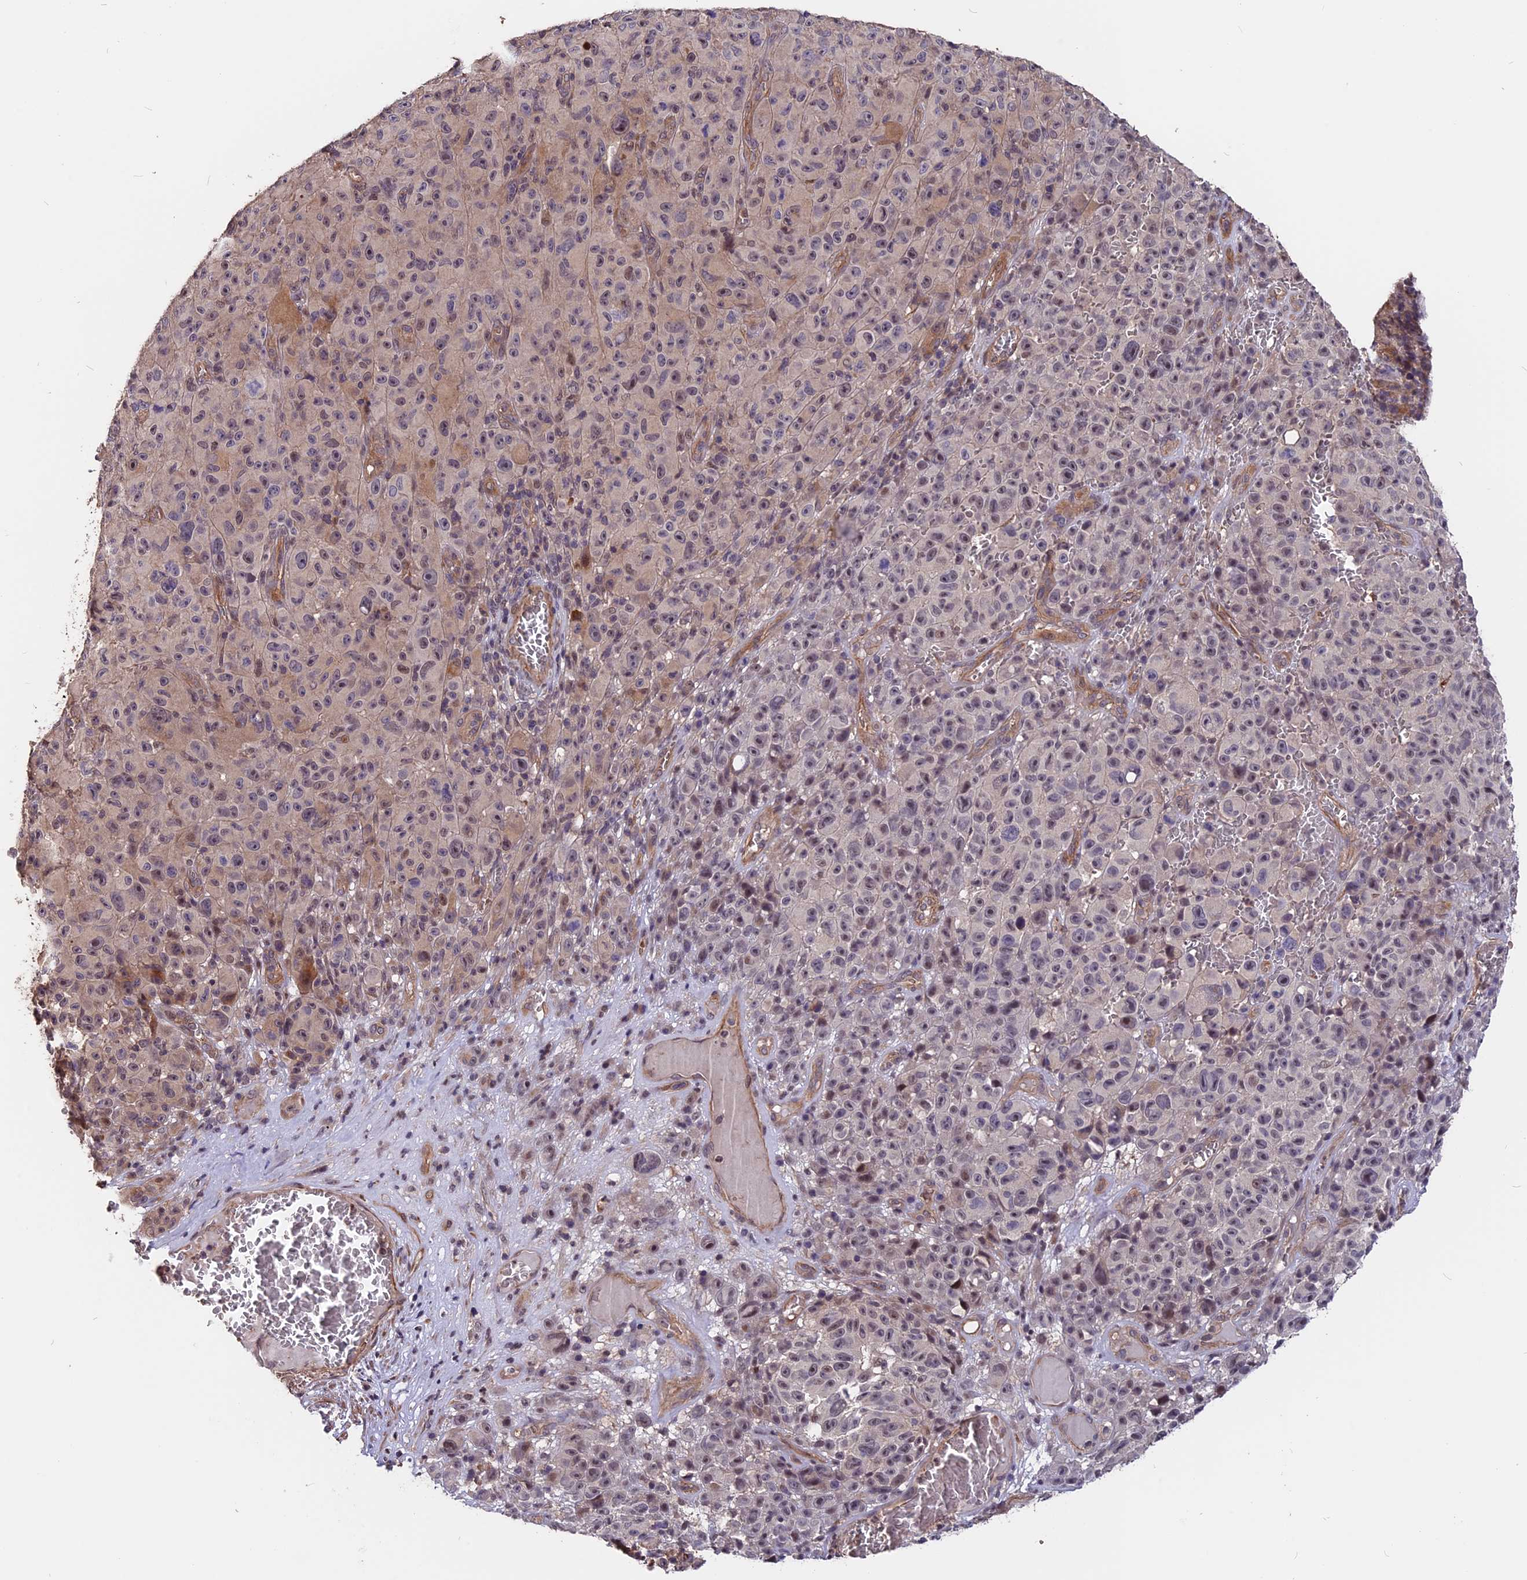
{"staining": {"intensity": "weak", "quantity": "<25%", "location": "cytoplasmic/membranous,nuclear"}, "tissue": "melanoma", "cell_type": "Tumor cells", "image_type": "cancer", "snomed": [{"axis": "morphology", "description": "Malignant melanoma, NOS"}, {"axis": "topography", "description": "Skin"}], "caption": "This is an immunohistochemistry (IHC) image of human malignant melanoma. There is no staining in tumor cells.", "gene": "ZC3H10", "patient": {"sex": "female", "age": 82}}